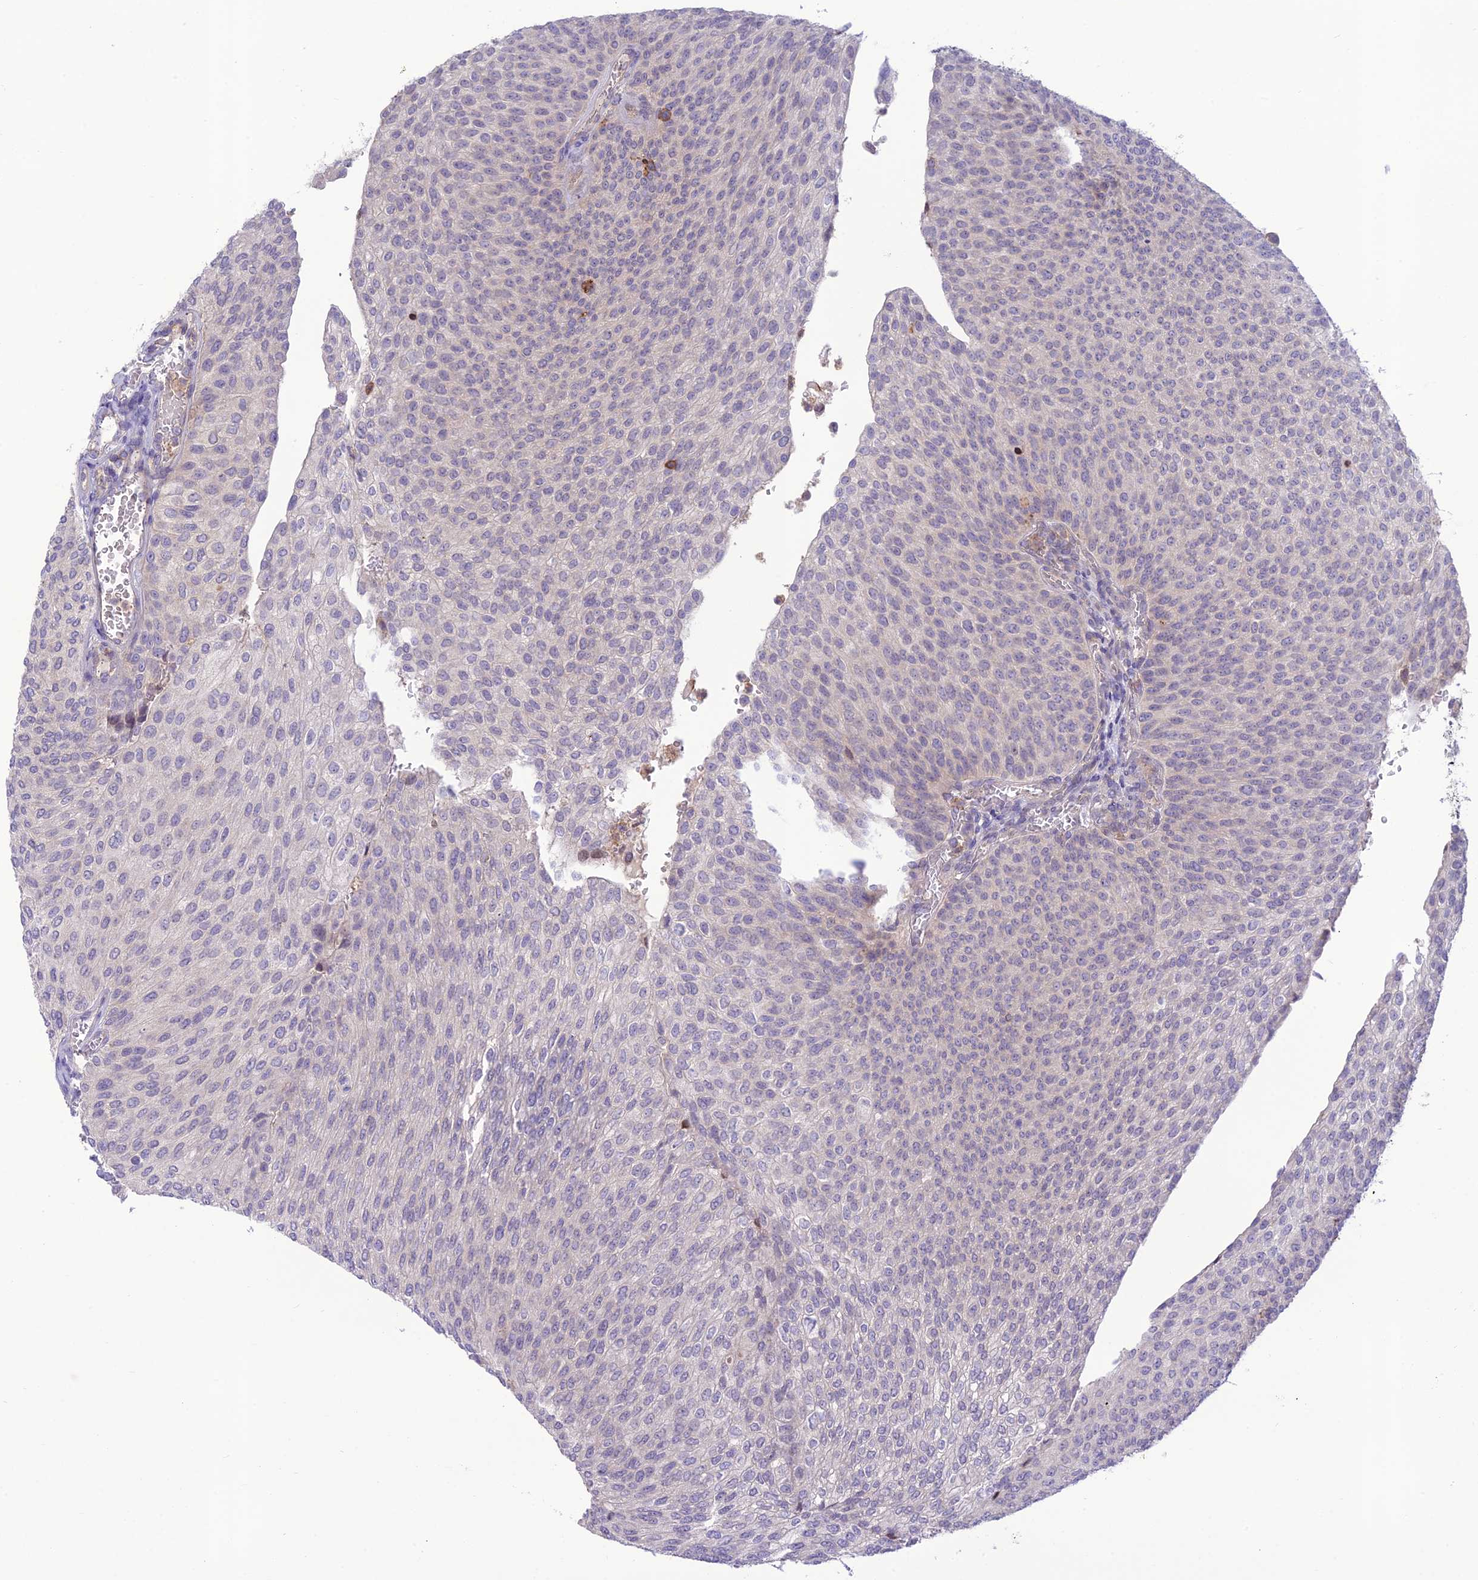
{"staining": {"intensity": "negative", "quantity": "none", "location": "none"}, "tissue": "urothelial cancer", "cell_type": "Tumor cells", "image_type": "cancer", "snomed": [{"axis": "morphology", "description": "Urothelial carcinoma, High grade"}, {"axis": "topography", "description": "Urinary bladder"}], "caption": "The histopathology image exhibits no staining of tumor cells in high-grade urothelial carcinoma.", "gene": "ITGAE", "patient": {"sex": "female", "age": 79}}